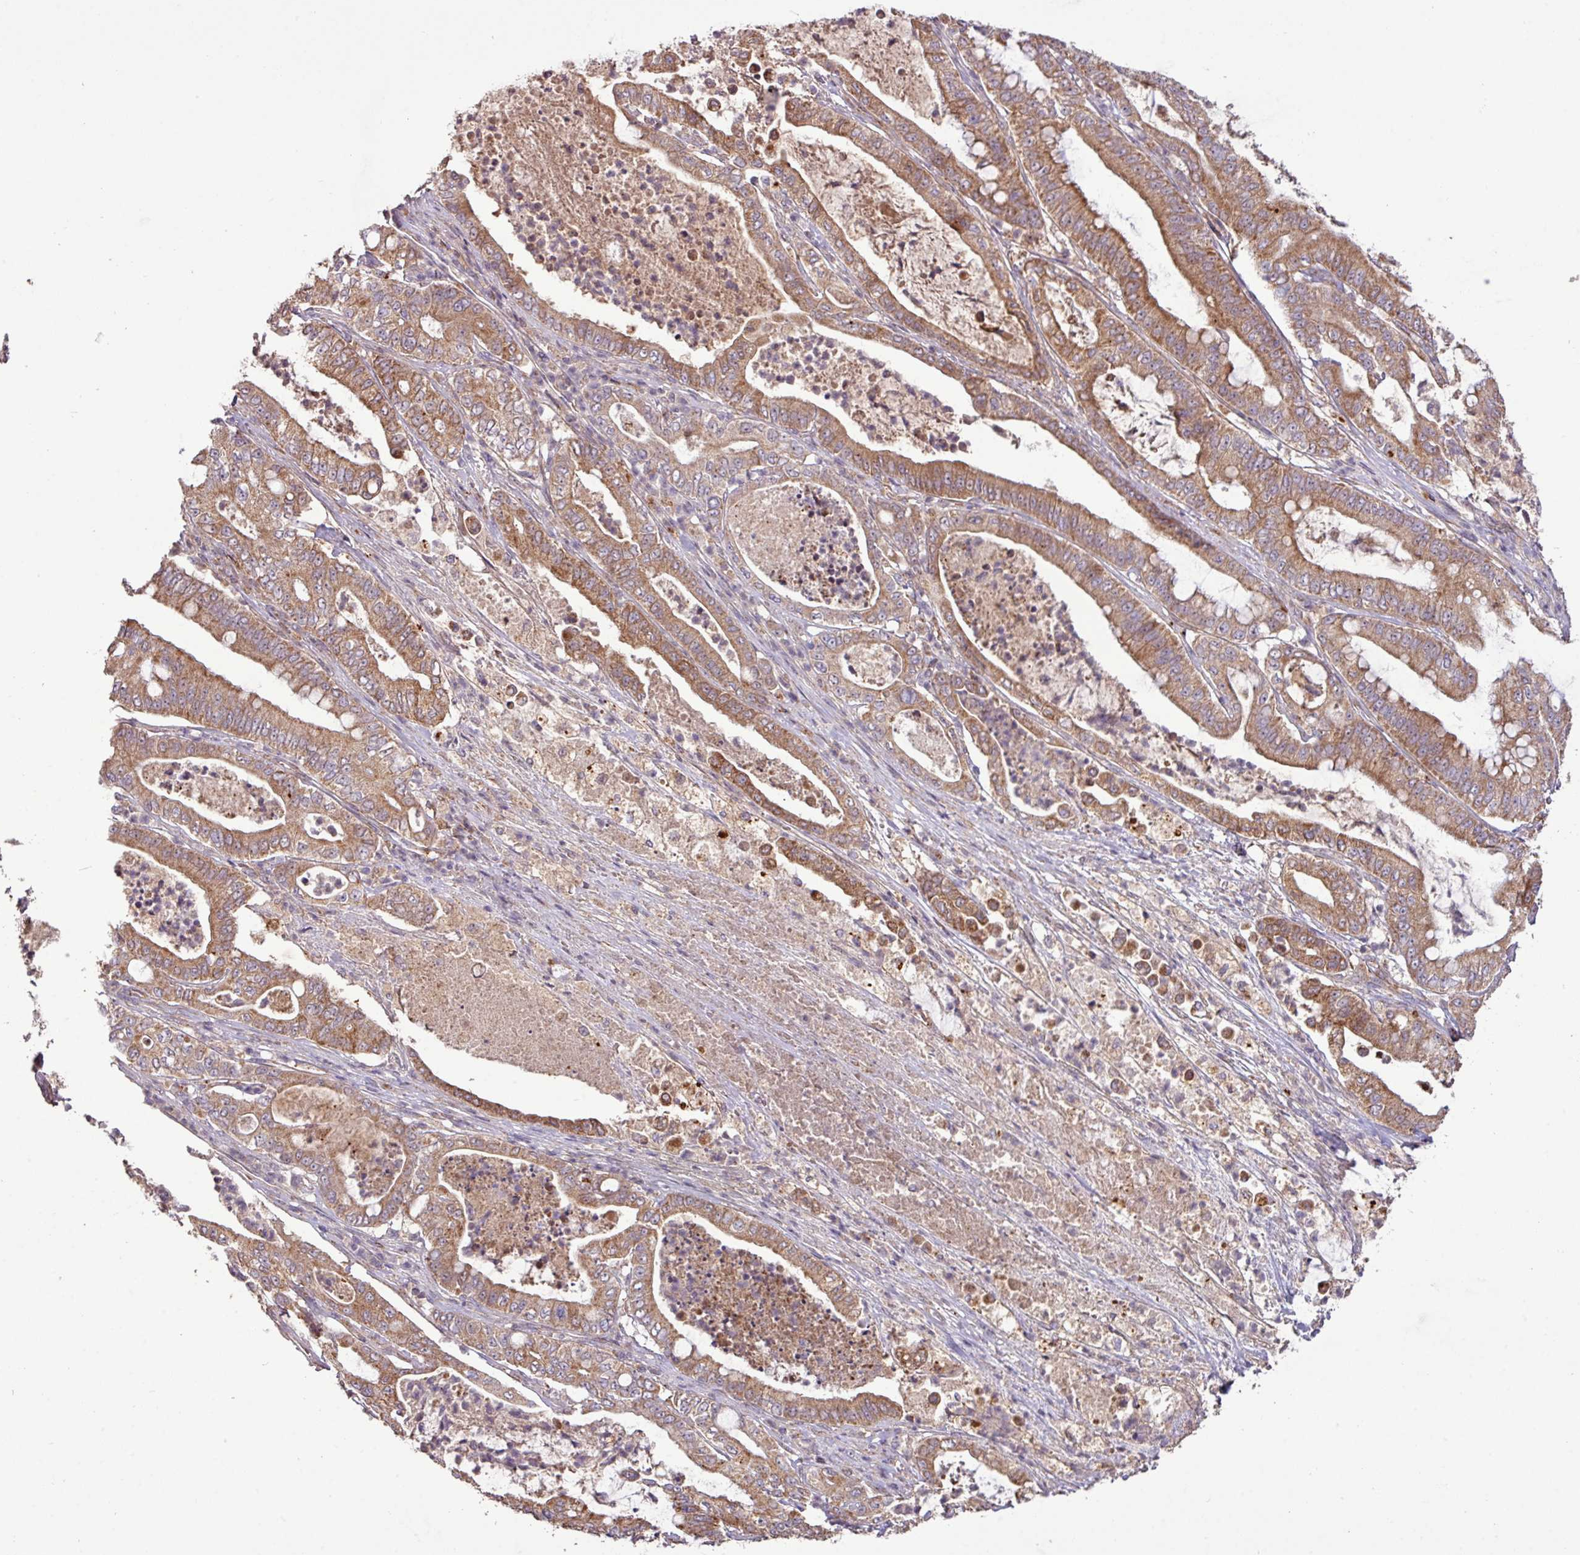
{"staining": {"intensity": "moderate", "quantity": ">75%", "location": "cytoplasmic/membranous"}, "tissue": "pancreatic cancer", "cell_type": "Tumor cells", "image_type": "cancer", "snomed": [{"axis": "morphology", "description": "Adenocarcinoma, NOS"}, {"axis": "topography", "description": "Pancreas"}], "caption": "IHC histopathology image of human adenocarcinoma (pancreatic) stained for a protein (brown), which shows medium levels of moderate cytoplasmic/membranous expression in approximately >75% of tumor cells.", "gene": "YPEL3", "patient": {"sex": "male", "age": 71}}